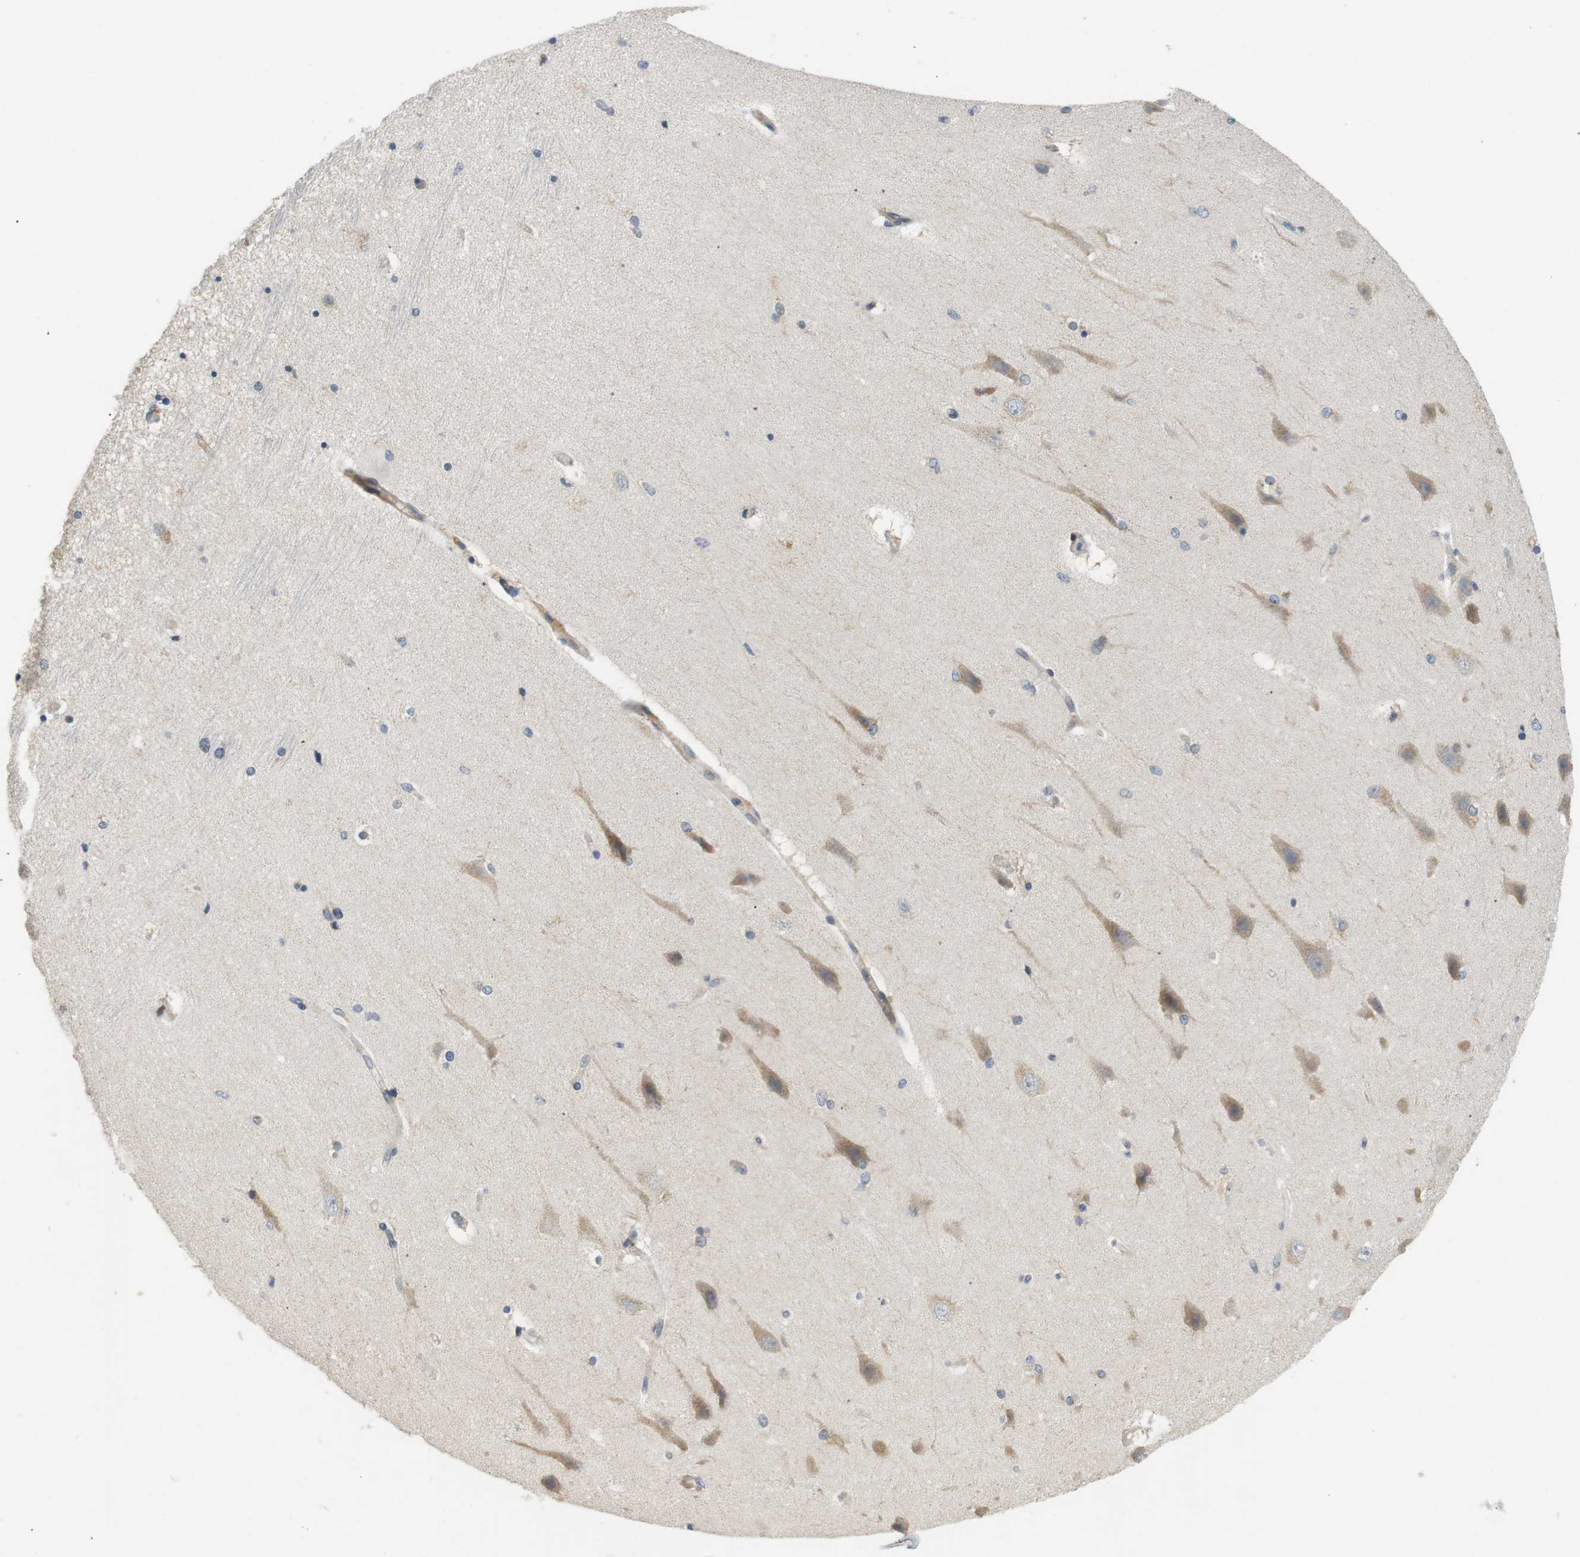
{"staining": {"intensity": "negative", "quantity": "none", "location": "none"}, "tissue": "hippocampus", "cell_type": "Glial cells", "image_type": "normal", "snomed": [{"axis": "morphology", "description": "Normal tissue, NOS"}, {"axis": "topography", "description": "Hippocampus"}], "caption": "A high-resolution histopathology image shows IHC staining of unremarkable hippocampus, which displays no significant expression in glial cells. (DAB immunohistochemistry, high magnification).", "gene": "TMEM200A", "patient": {"sex": "female", "age": 54}}